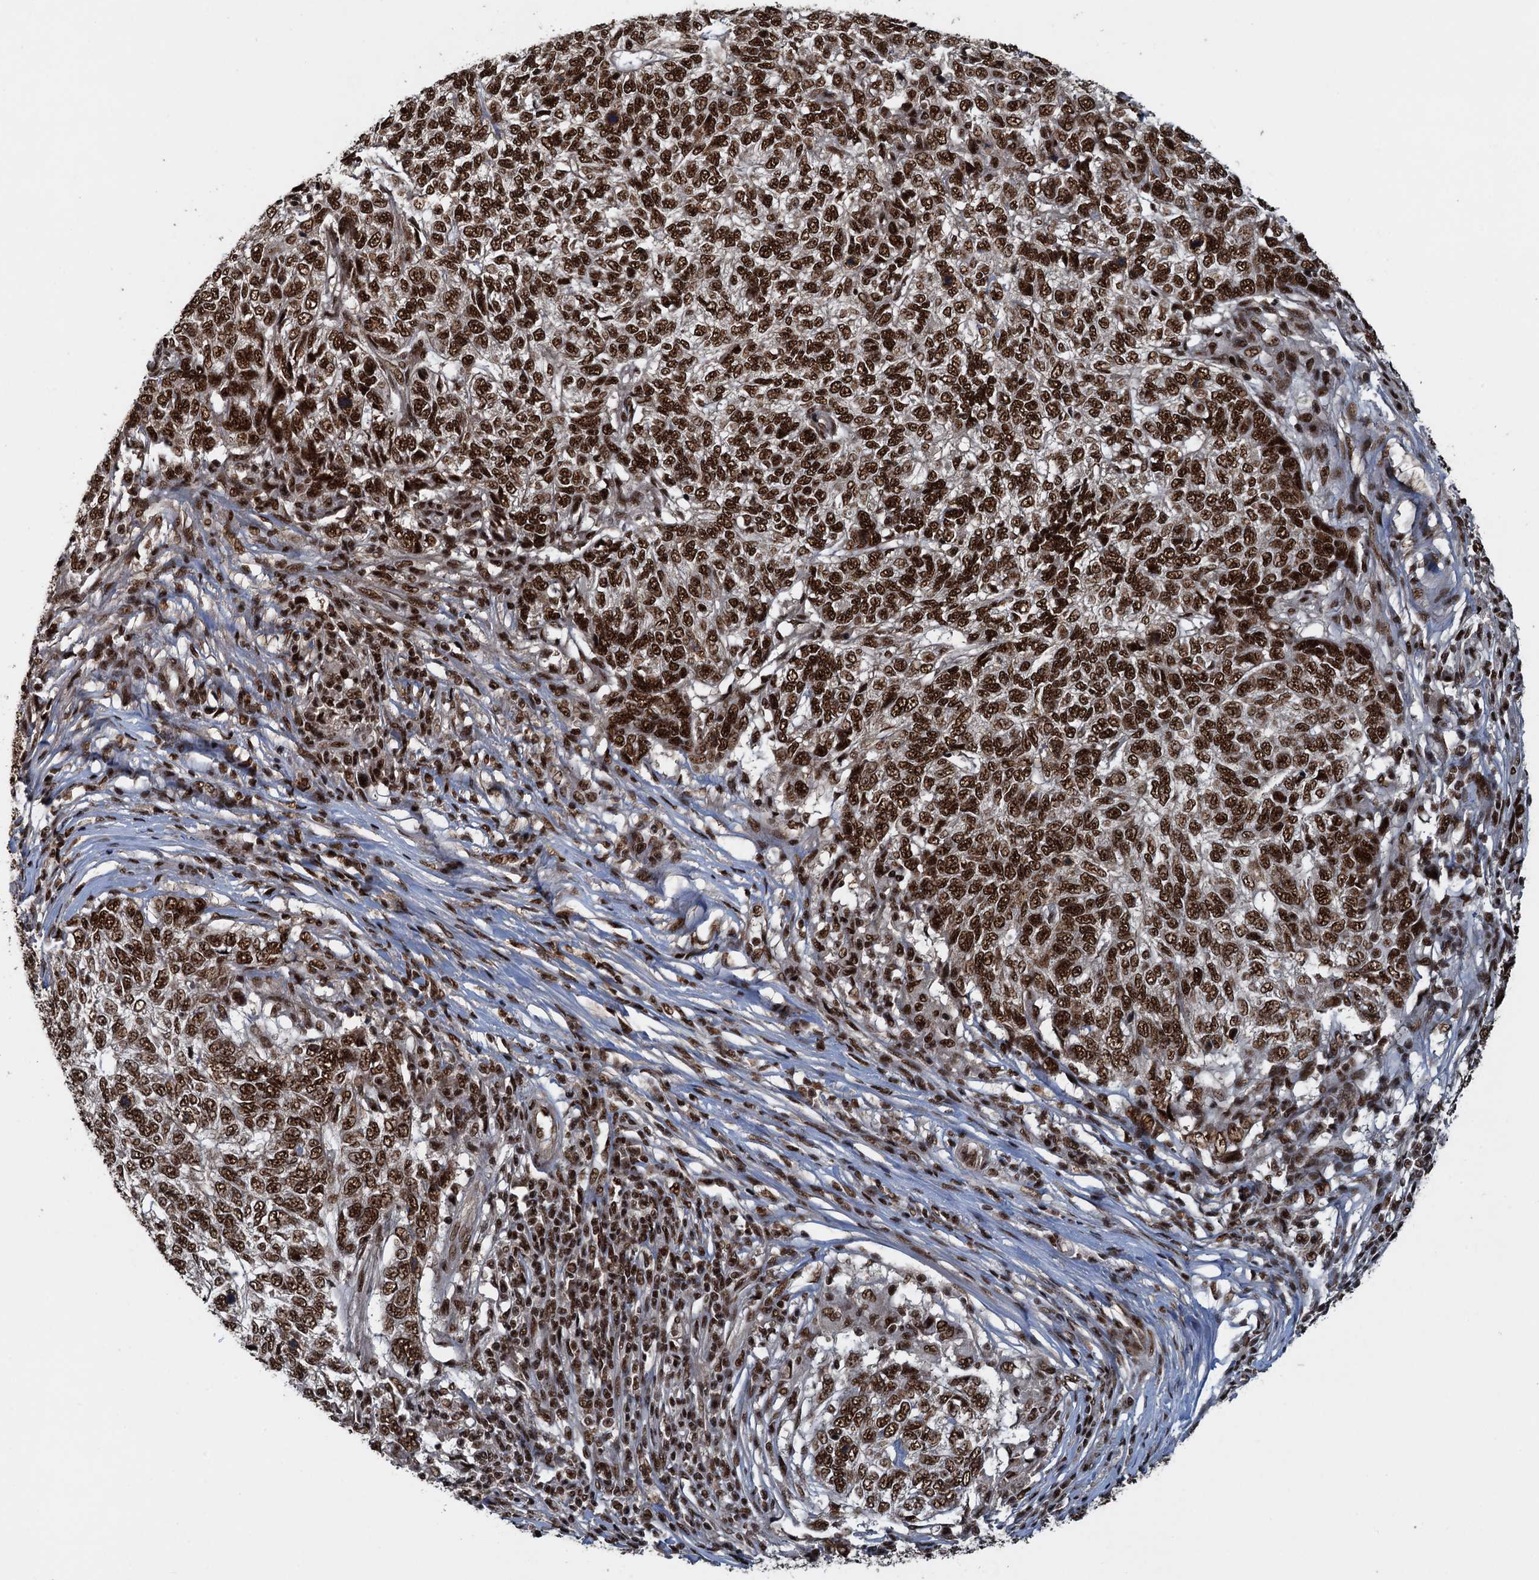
{"staining": {"intensity": "strong", "quantity": ">75%", "location": "nuclear"}, "tissue": "skin cancer", "cell_type": "Tumor cells", "image_type": "cancer", "snomed": [{"axis": "morphology", "description": "Basal cell carcinoma"}, {"axis": "topography", "description": "Skin"}], "caption": "Immunohistochemical staining of human skin cancer (basal cell carcinoma) reveals high levels of strong nuclear positivity in about >75% of tumor cells.", "gene": "ZC3H18", "patient": {"sex": "female", "age": 65}}